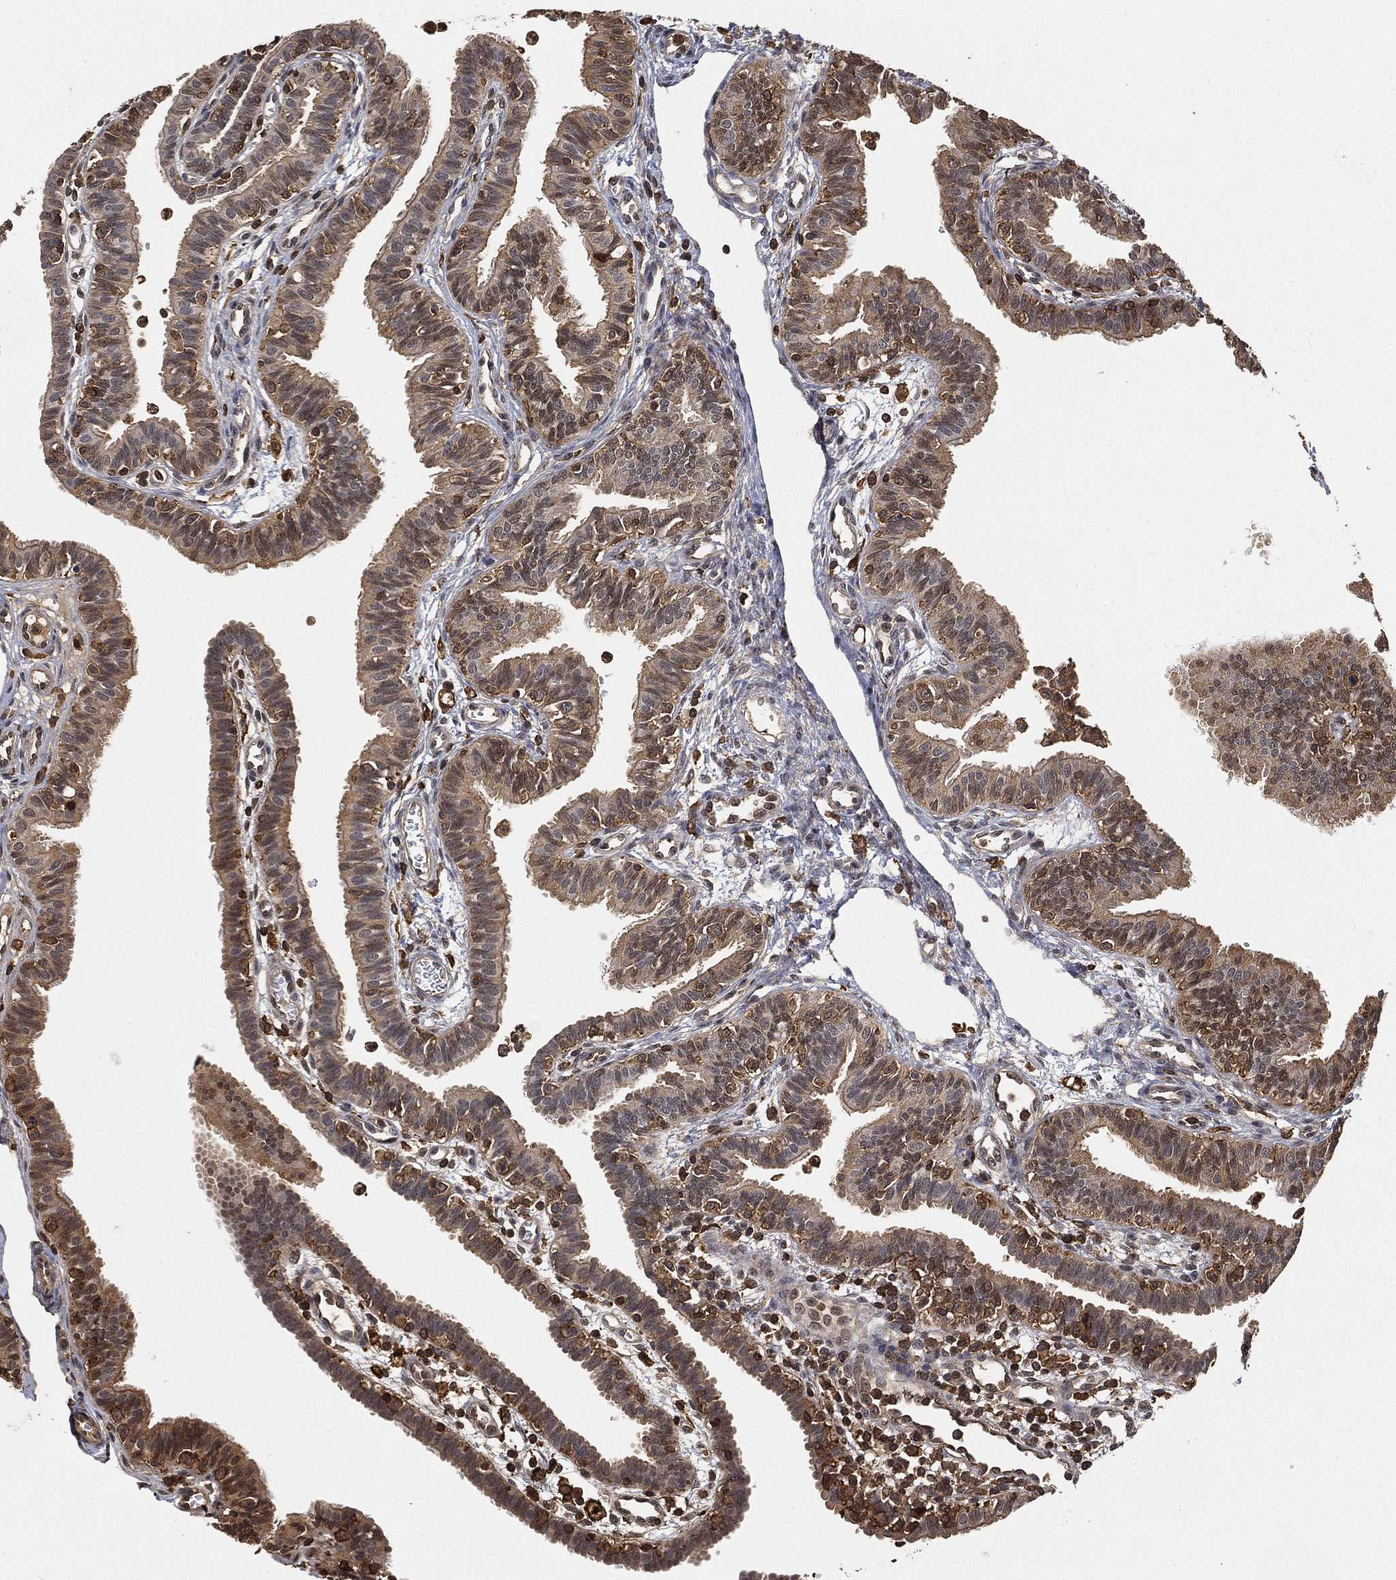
{"staining": {"intensity": "moderate", "quantity": "25%-75%", "location": "cytoplasmic/membranous,nuclear"}, "tissue": "fallopian tube", "cell_type": "Glandular cells", "image_type": "normal", "snomed": [{"axis": "morphology", "description": "Normal tissue, NOS"}, {"axis": "topography", "description": "Fallopian tube"}], "caption": "Immunohistochemical staining of normal human fallopian tube displays medium levels of moderate cytoplasmic/membranous,nuclear expression in about 25%-75% of glandular cells. The staining is performed using DAB (3,3'-diaminobenzidine) brown chromogen to label protein expression. The nuclei are counter-stained blue using hematoxylin.", "gene": "CRYL1", "patient": {"sex": "female", "age": 36}}